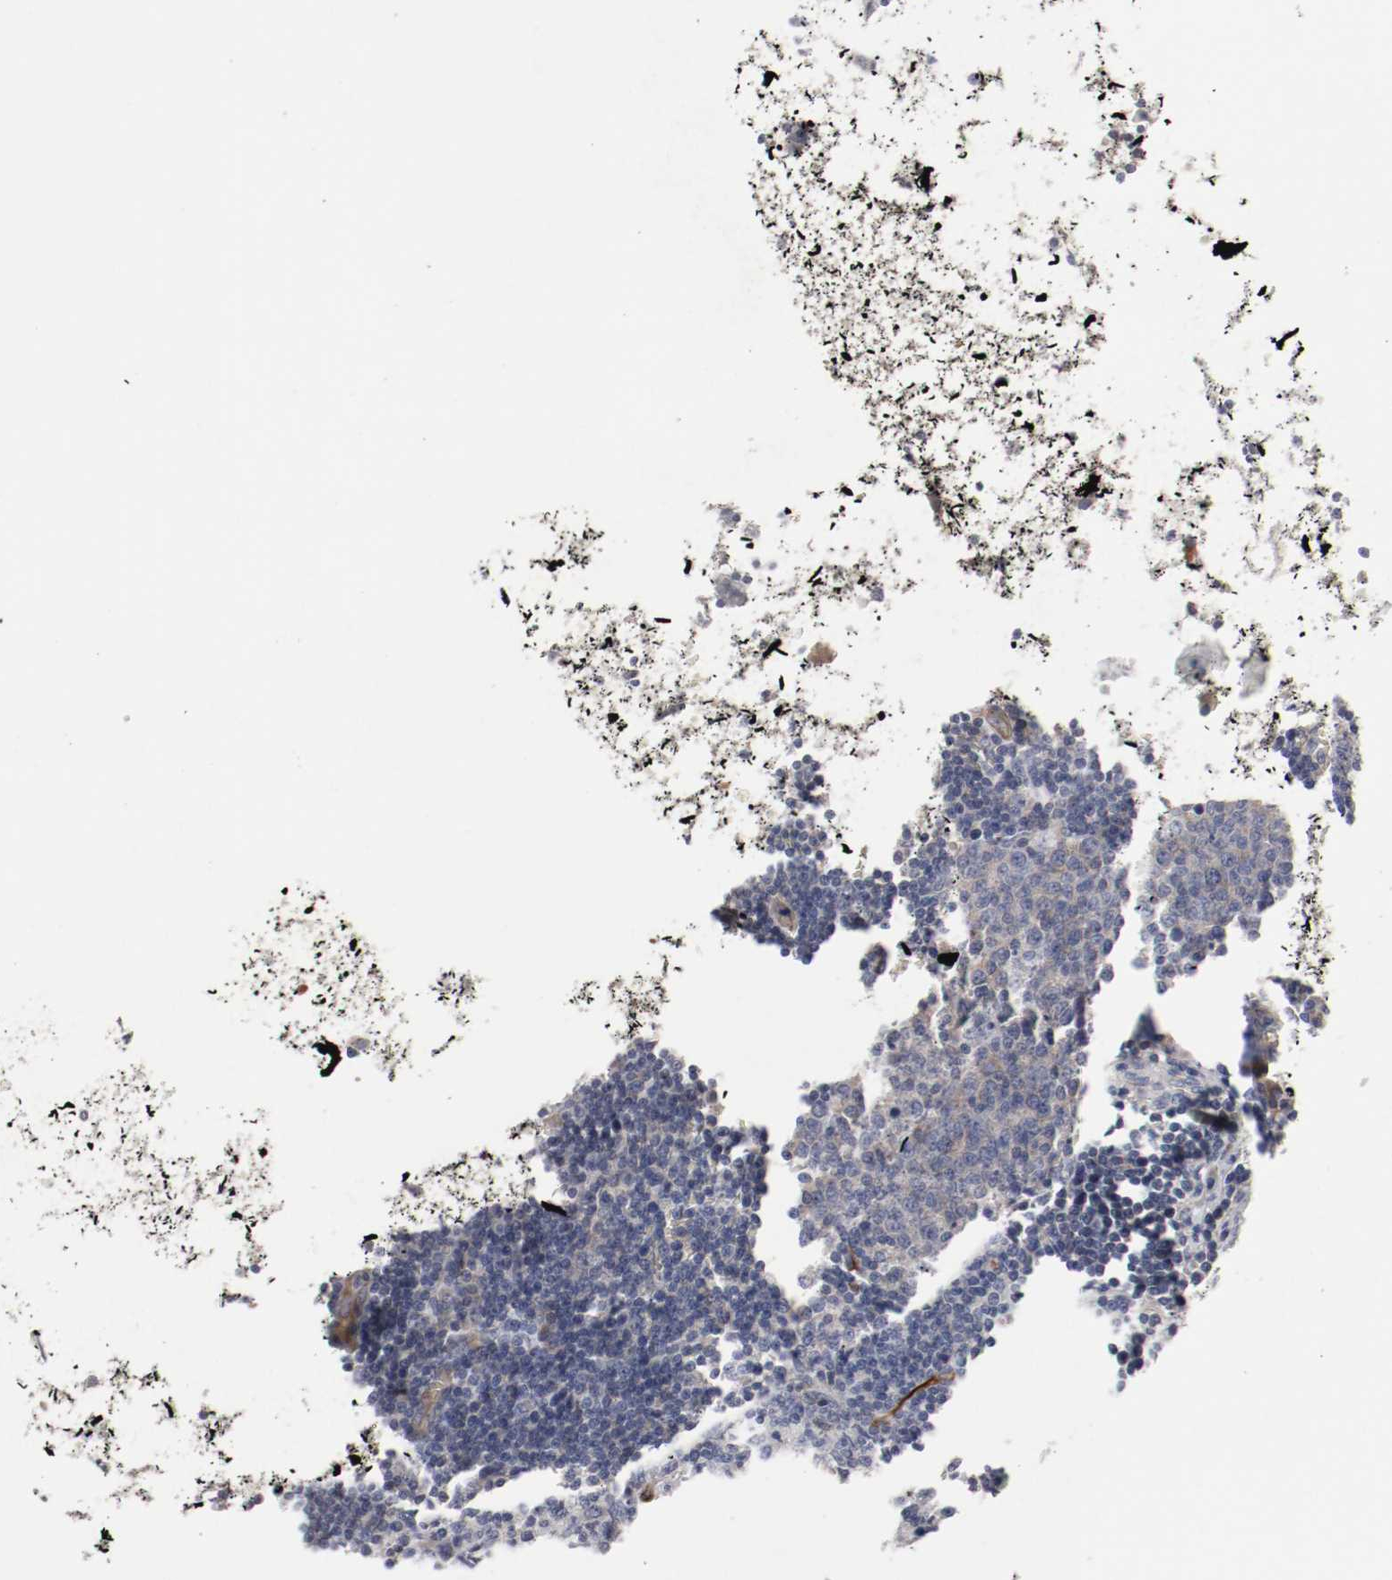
{"staining": {"intensity": "negative", "quantity": "none", "location": "none"}, "tissue": "lymph node", "cell_type": "Germinal center cells", "image_type": "normal", "snomed": [{"axis": "morphology", "description": "Normal tissue, NOS"}, {"axis": "morphology", "description": "Squamous cell carcinoma, metastatic, NOS"}, {"axis": "topography", "description": "Lymph node"}], "caption": "IHC histopathology image of normal lymph node: human lymph node stained with DAB (3,3'-diaminobenzidine) exhibits no significant protein positivity in germinal center cells. (DAB (3,3'-diaminobenzidine) IHC visualized using brightfield microscopy, high magnification).", "gene": "GIT1", "patient": {"sex": "female", "age": 53}}